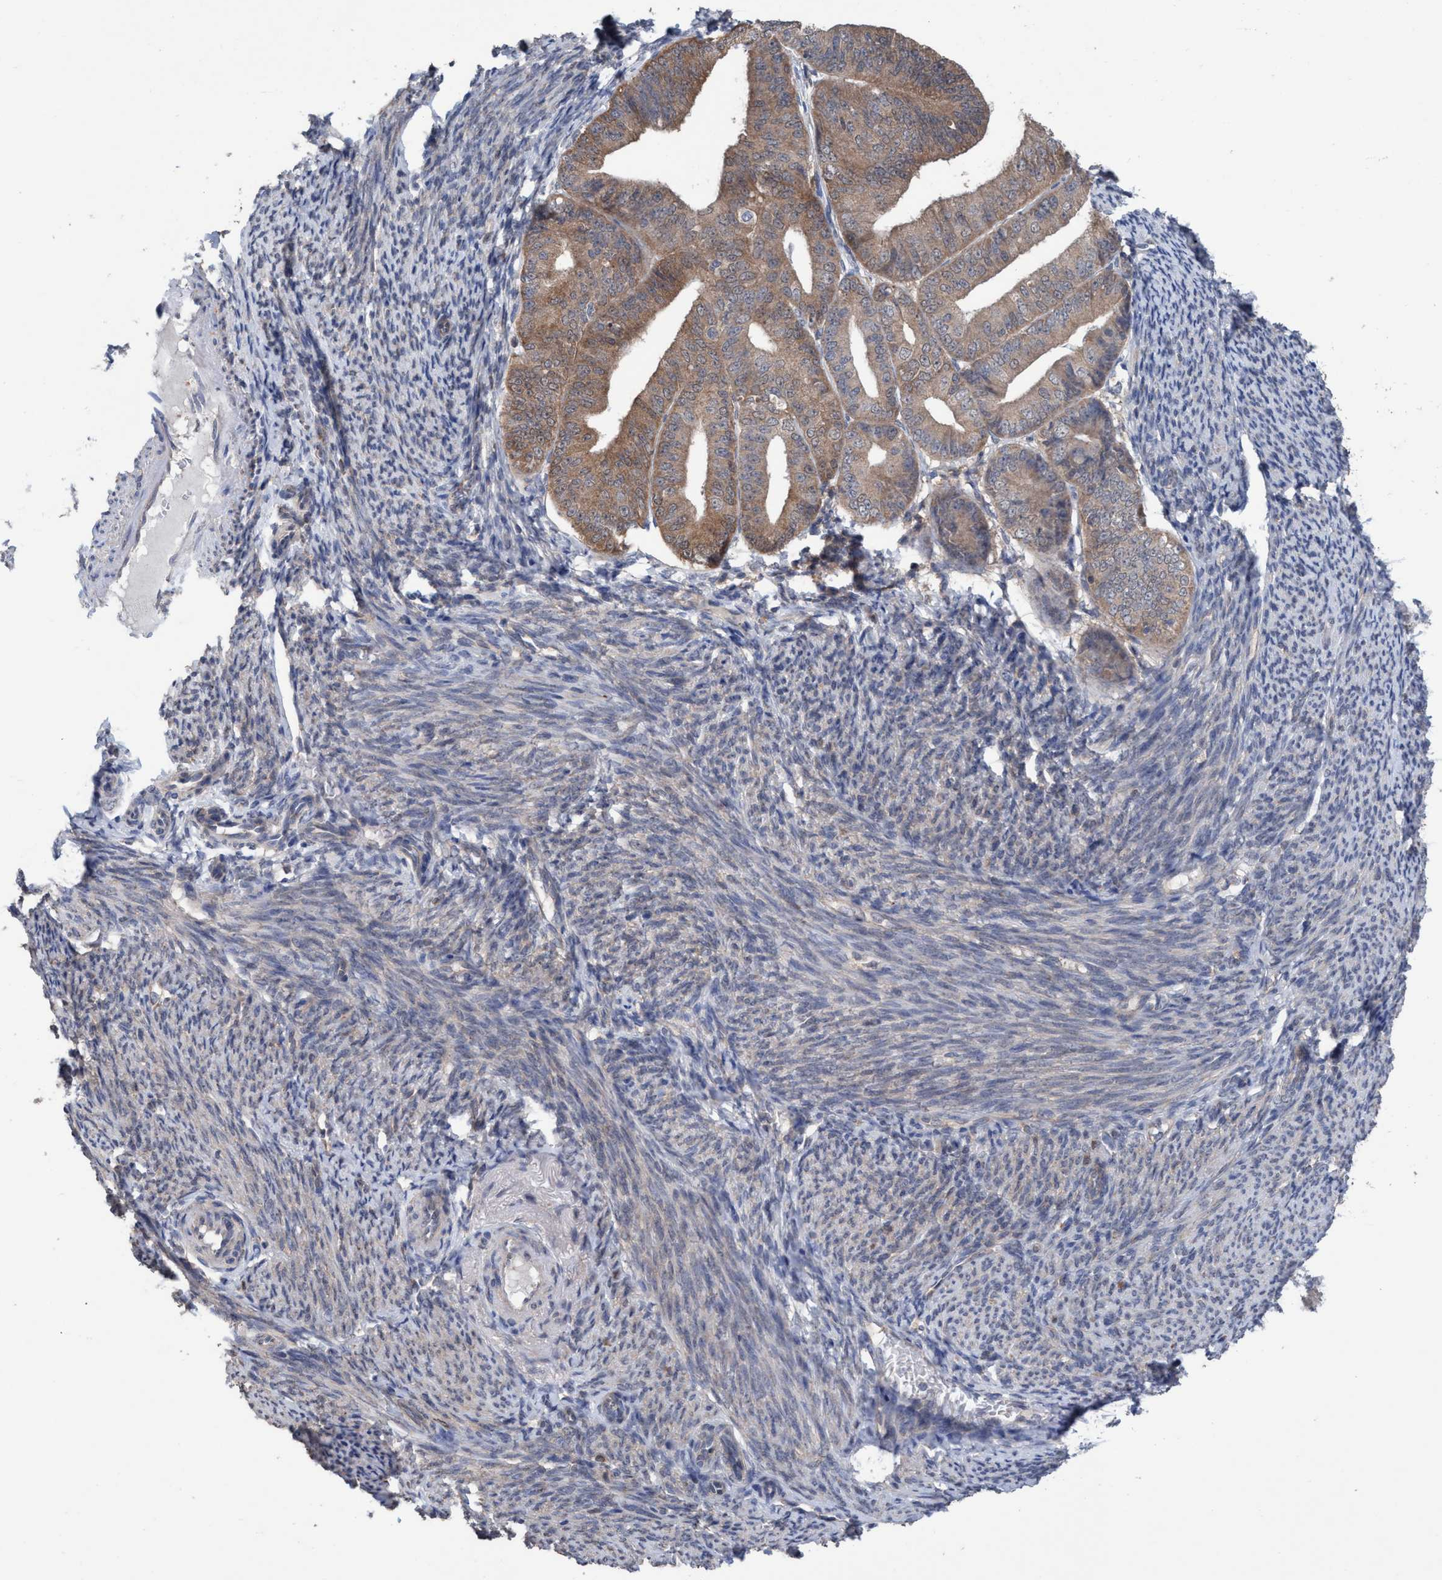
{"staining": {"intensity": "weak", "quantity": ">75%", "location": "cytoplasmic/membranous"}, "tissue": "endometrial cancer", "cell_type": "Tumor cells", "image_type": "cancer", "snomed": [{"axis": "morphology", "description": "Adenocarcinoma, NOS"}, {"axis": "topography", "description": "Endometrium"}], "caption": "About >75% of tumor cells in adenocarcinoma (endometrial) show weak cytoplasmic/membranous protein expression as visualized by brown immunohistochemical staining.", "gene": "GLOD4", "patient": {"sex": "female", "age": 63}}